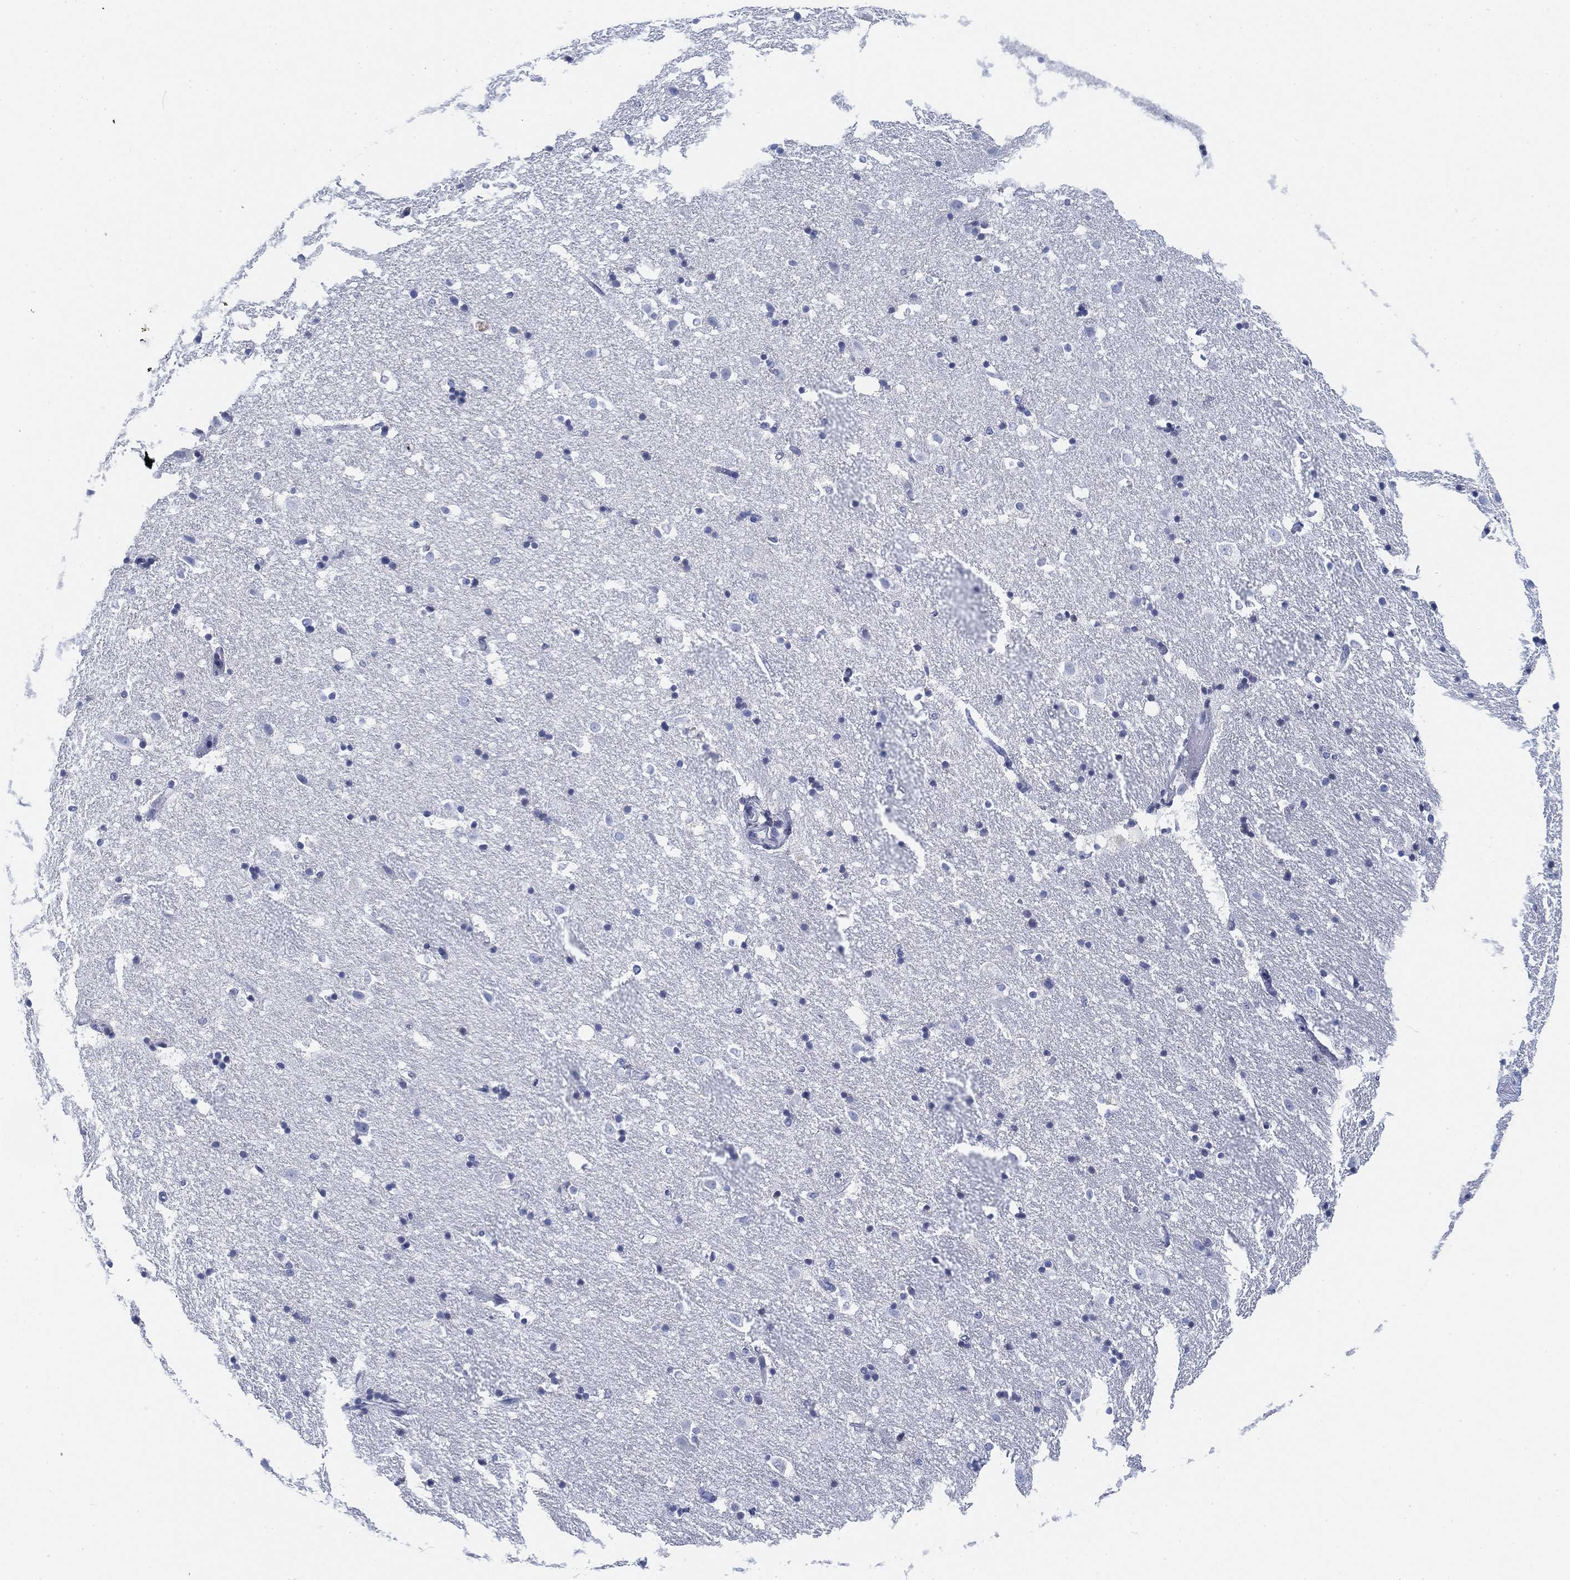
{"staining": {"intensity": "negative", "quantity": "none", "location": "none"}, "tissue": "hippocampus", "cell_type": "Glial cells", "image_type": "normal", "snomed": [{"axis": "morphology", "description": "Normal tissue, NOS"}, {"axis": "topography", "description": "Hippocampus"}], "caption": "The image shows no staining of glial cells in unremarkable hippocampus.", "gene": "FYB1", "patient": {"sex": "male", "age": 49}}